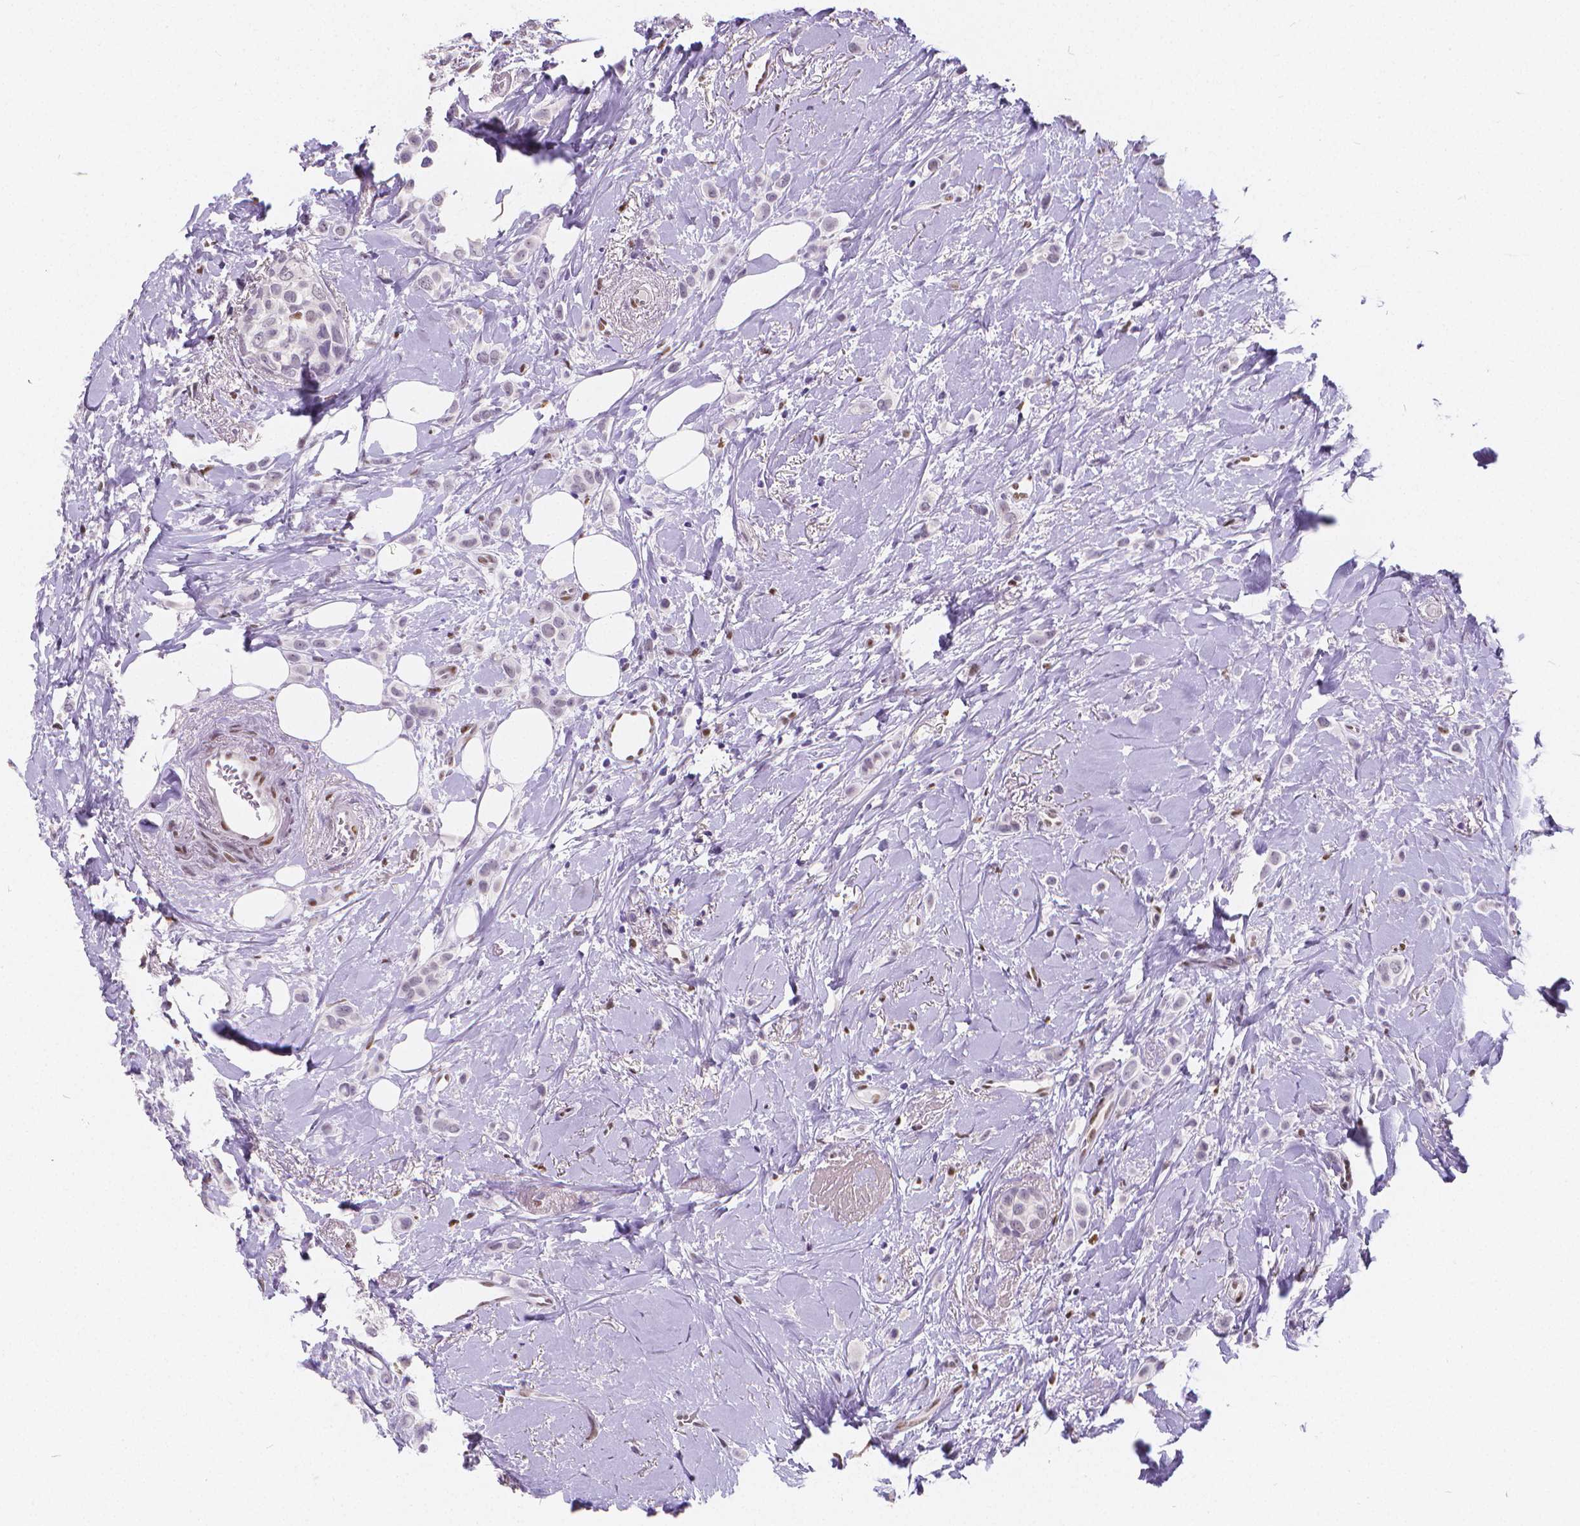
{"staining": {"intensity": "negative", "quantity": "none", "location": "none"}, "tissue": "breast cancer", "cell_type": "Tumor cells", "image_type": "cancer", "snomed": [{"axis": "morphology", "description": "Lobular carcinoma"}, {"axis": "topography", "description": "Breast"}], "caption": "An image of human lobular carcinoma (breast) is negative for staining in tumor cells. (DAB IHC visualized using brightfield microscopy, high magnification).", "gene": "MEF2C", "patient": {"sex": "female", "age": 66}}